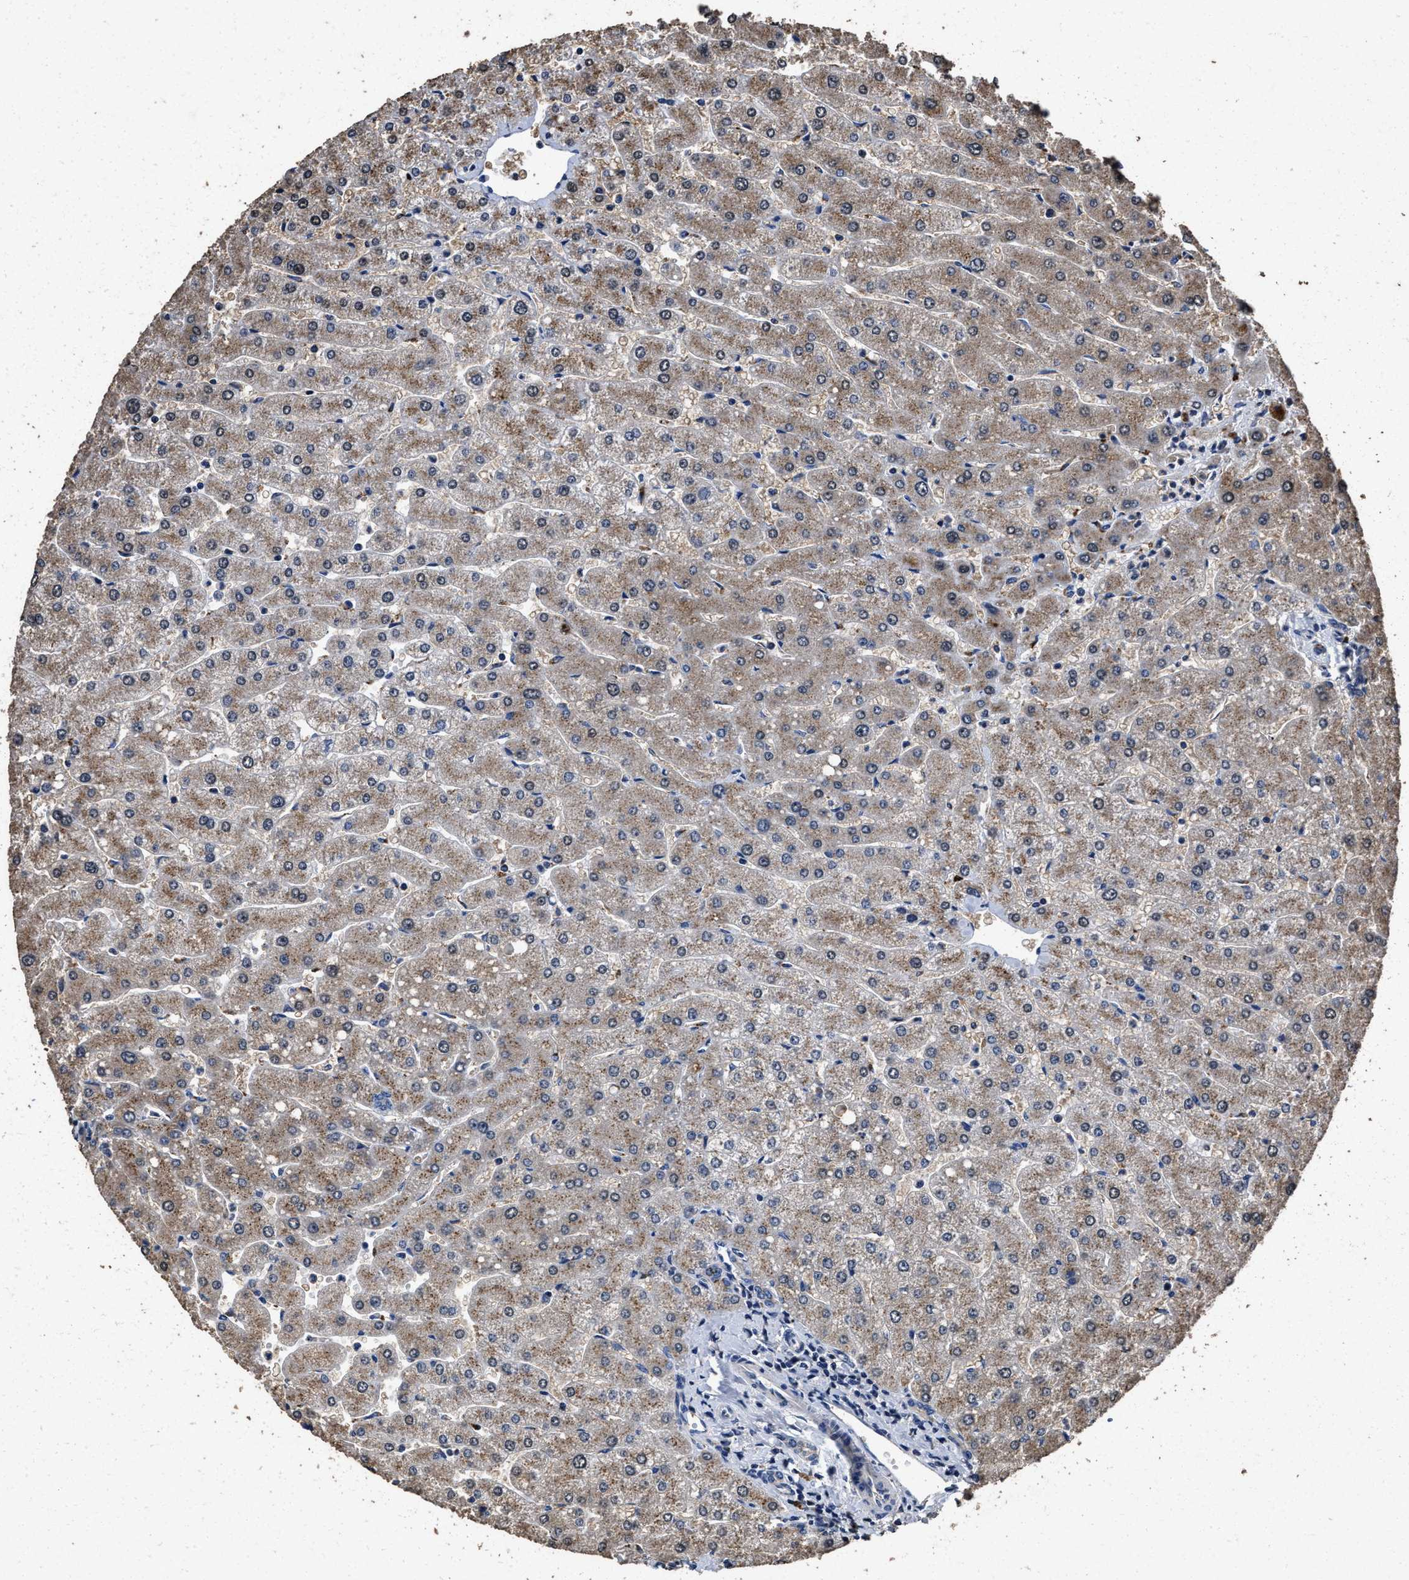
{"staining": {"intensity": "negative", "quantity": "none", "location": "none"}, "tissue": "liver", "cell_type": "Cholangiocytes", "image_type": "normal", "snomed": [{"axis": "morphology", "description": "Normal tissue, NOS"}, {"axis": "topography", "description": "Liver"}], "caption": "Immunohistochemical staining of benign human liver shows no significant expression in cholangiocytes.", "gene": "TPST2", "patient": {"sex": "male", "age": 55}}